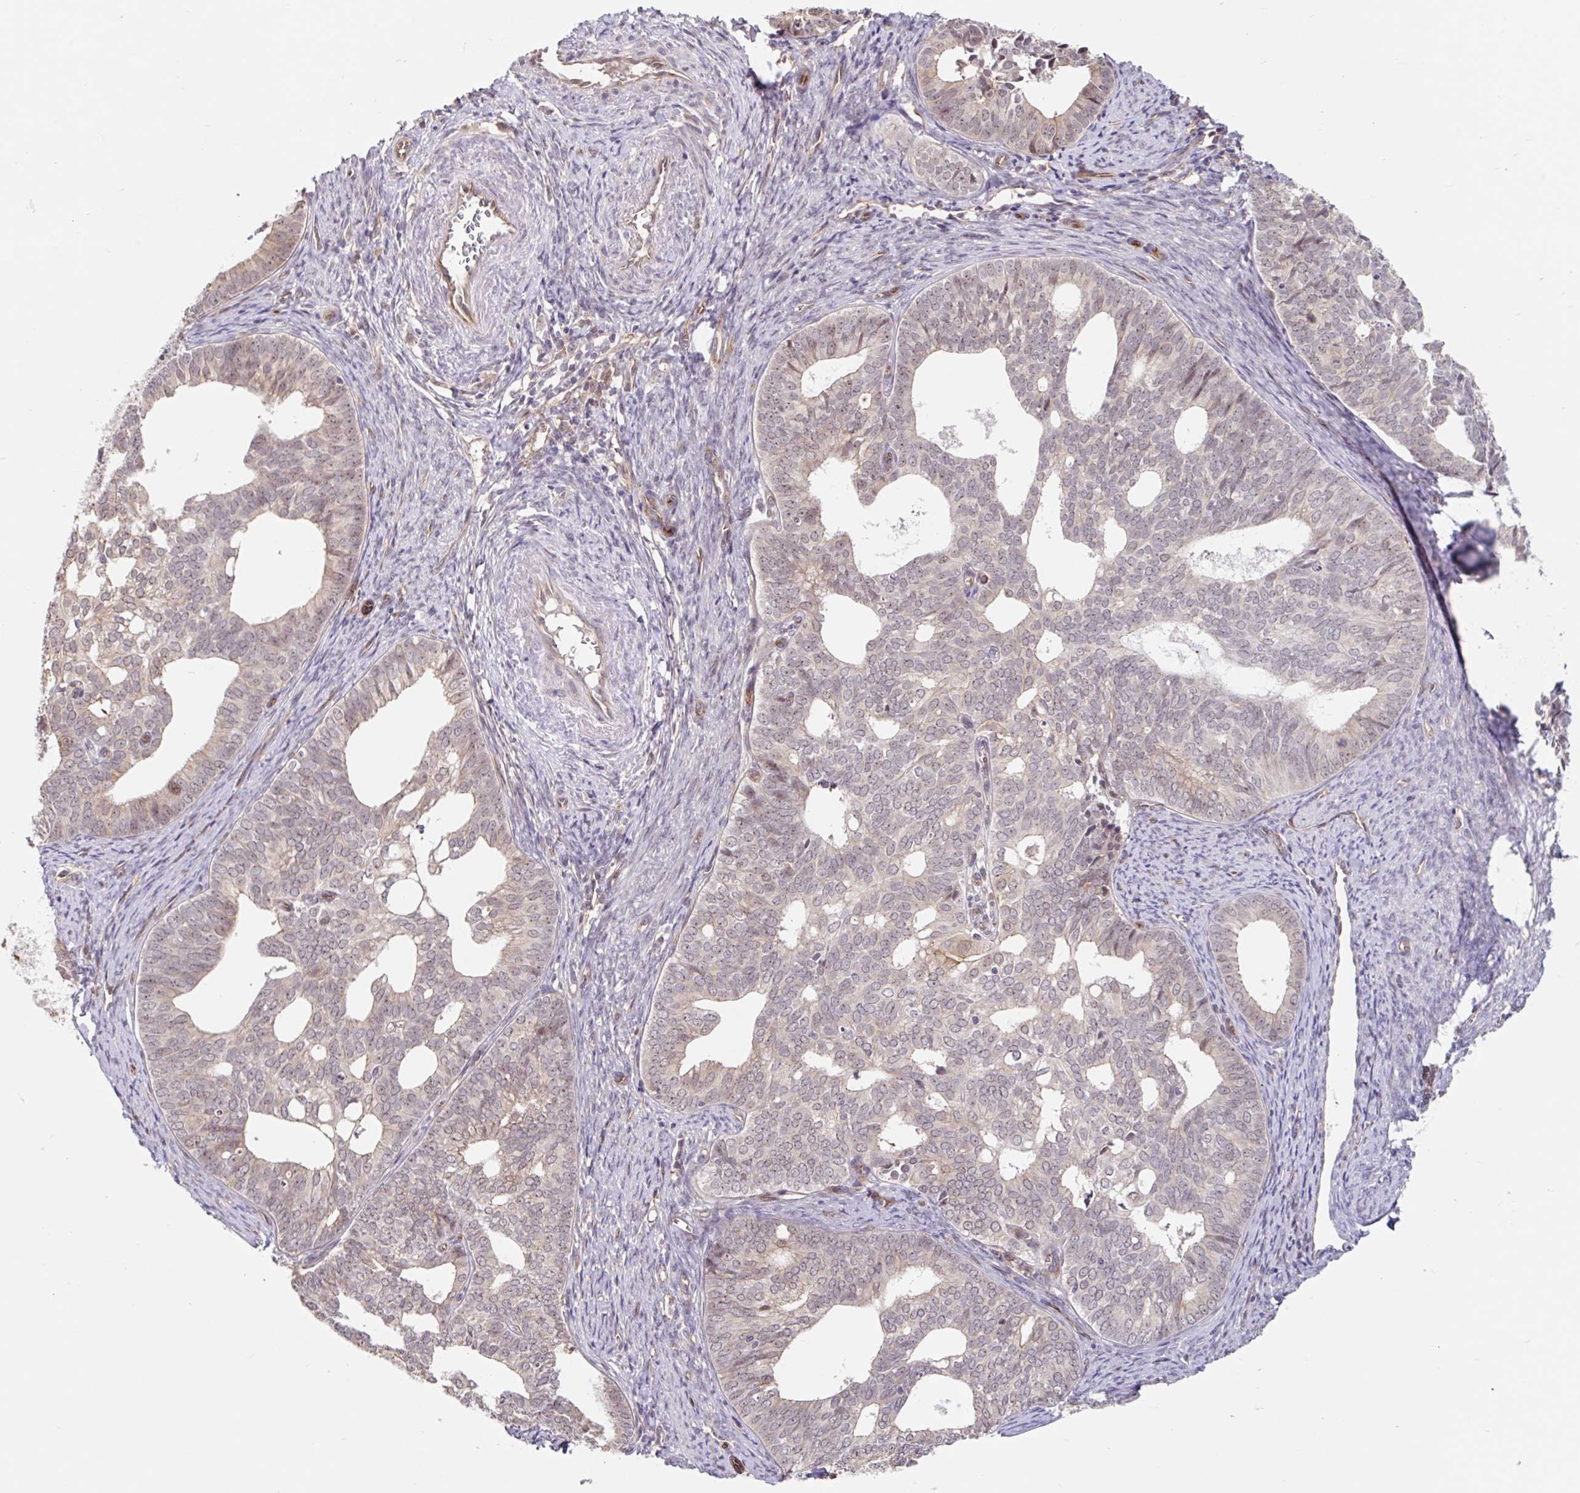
{"staining": {"intensity": "weak", "quantity": "<25%", "location": "cytoplasmic/membranous,nuclear"}, "tissue": "endometrial cancer", "cell_type": "Tumor cells", "image_type": "cancer", "snomed": [{"axis": "morphology", "description": "Adenocarcinoma, NOS"}, {"axis": "topography", "description": "Endometrium"}], "caption": "Immunohistochemistry of human endometrial adenocarcinoma displays no expression in tumor cells. (Stains: DAB (3,3'-diaminobenzidine) IHC with hematoxylin counter stain, Microscopy: brightfield microscopy at high magnification).", "gene": "STYXL1", "patient": {"sex": "female", "age": 75}}